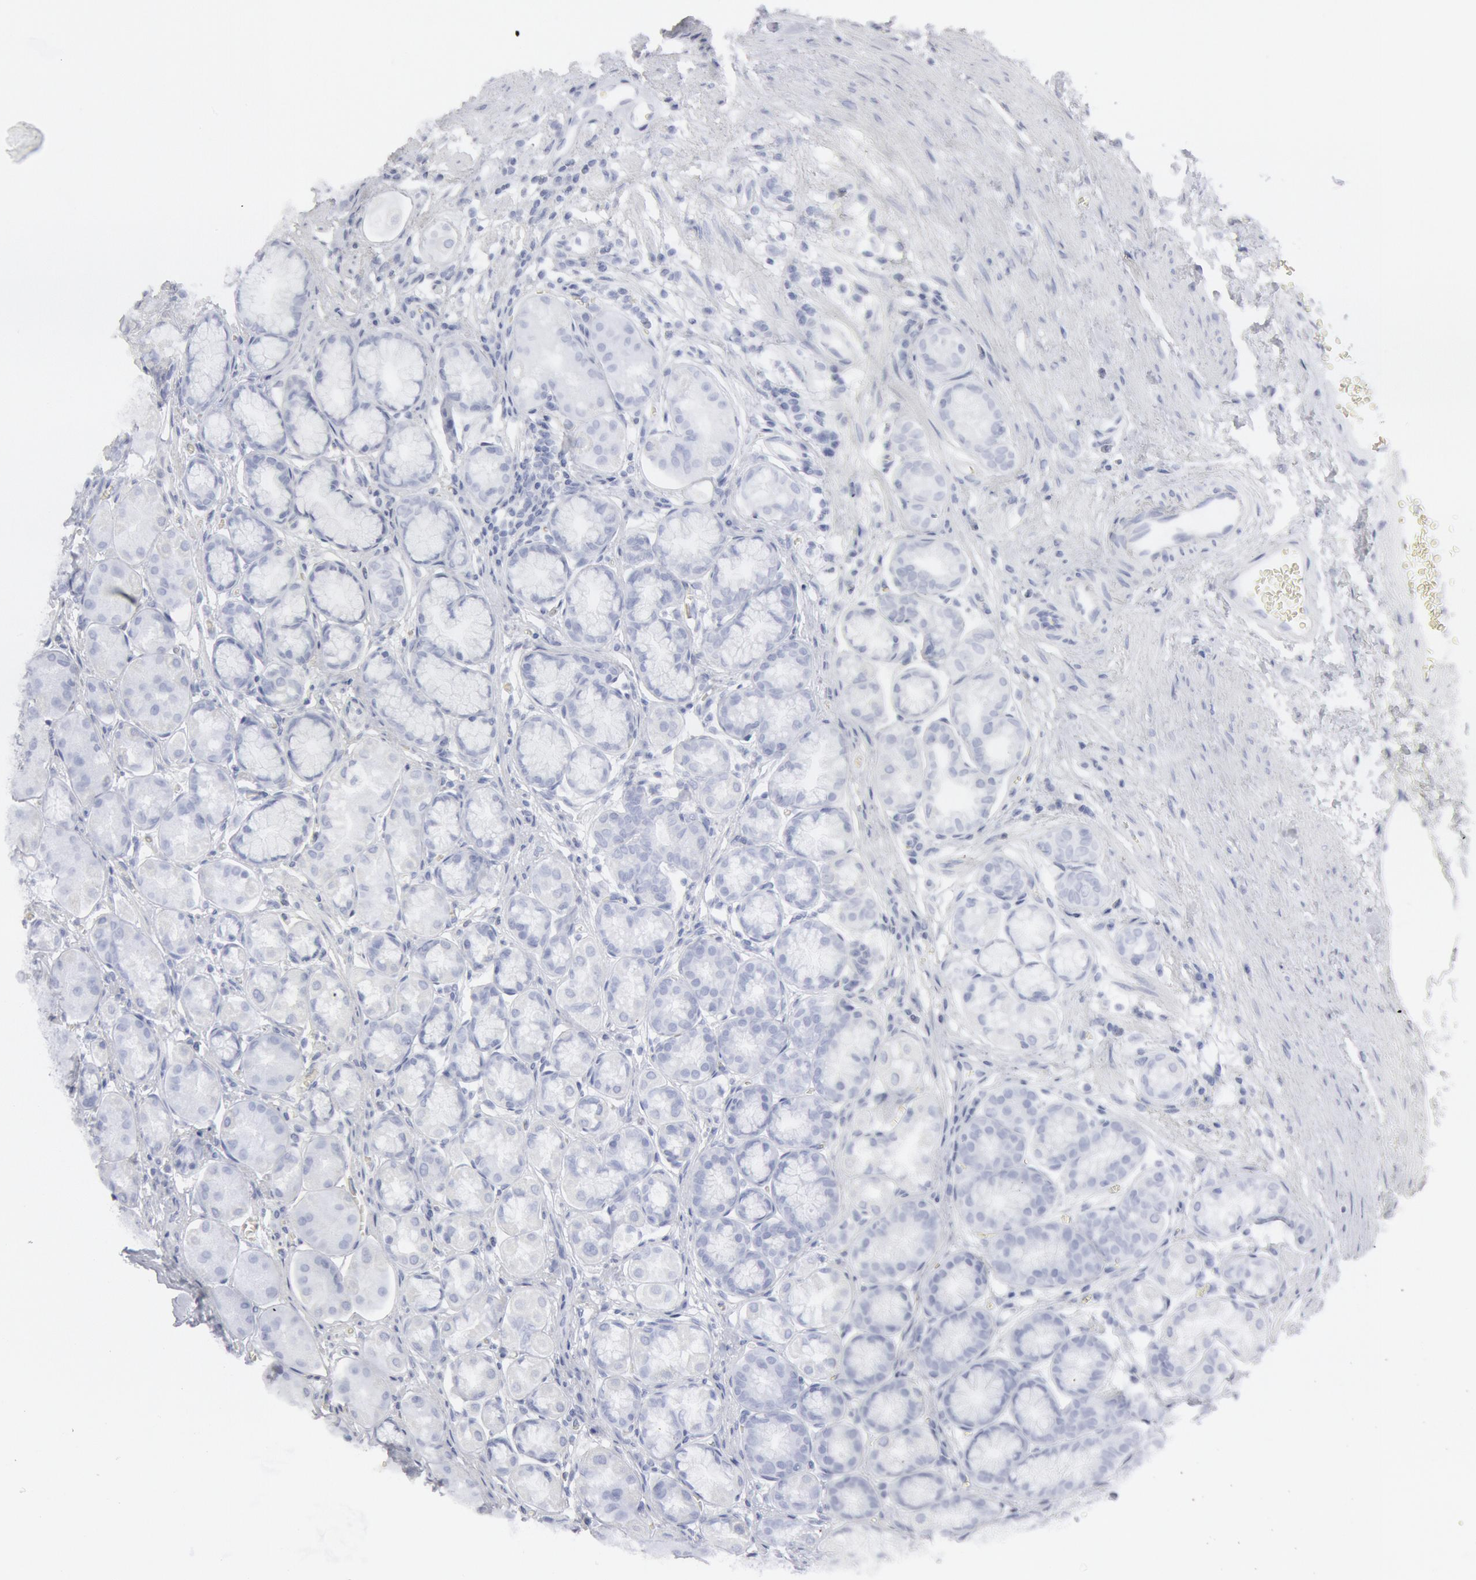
{"staining": {"intensity": "weak", "quantity": "<25%", "location": "cytoplasmic/membranous"}, "tissue": "stomach", "cell_type": "Glandular cells", "image_type": "normal", "snomed": [{"axis": "morphology", "description": "Normal tissue, NOS"}, {"axis": "topography", "description": "Stomach"}, {"axis": "topography", "description": "Stomach, lower"}], "caption": "Immunohistochemistry histopathology image of benign stomach: stomach stained with DAB shows no significant protein expression in glandular cells. (Stains: DAB (3,3'-diaminobenzidine) IHC with hematoxylin counter stain, Microscopy: brightfield microscopy at high magnification).", "gene": "OSBPL8", "patient": {"sex": "male", "age": 76}}